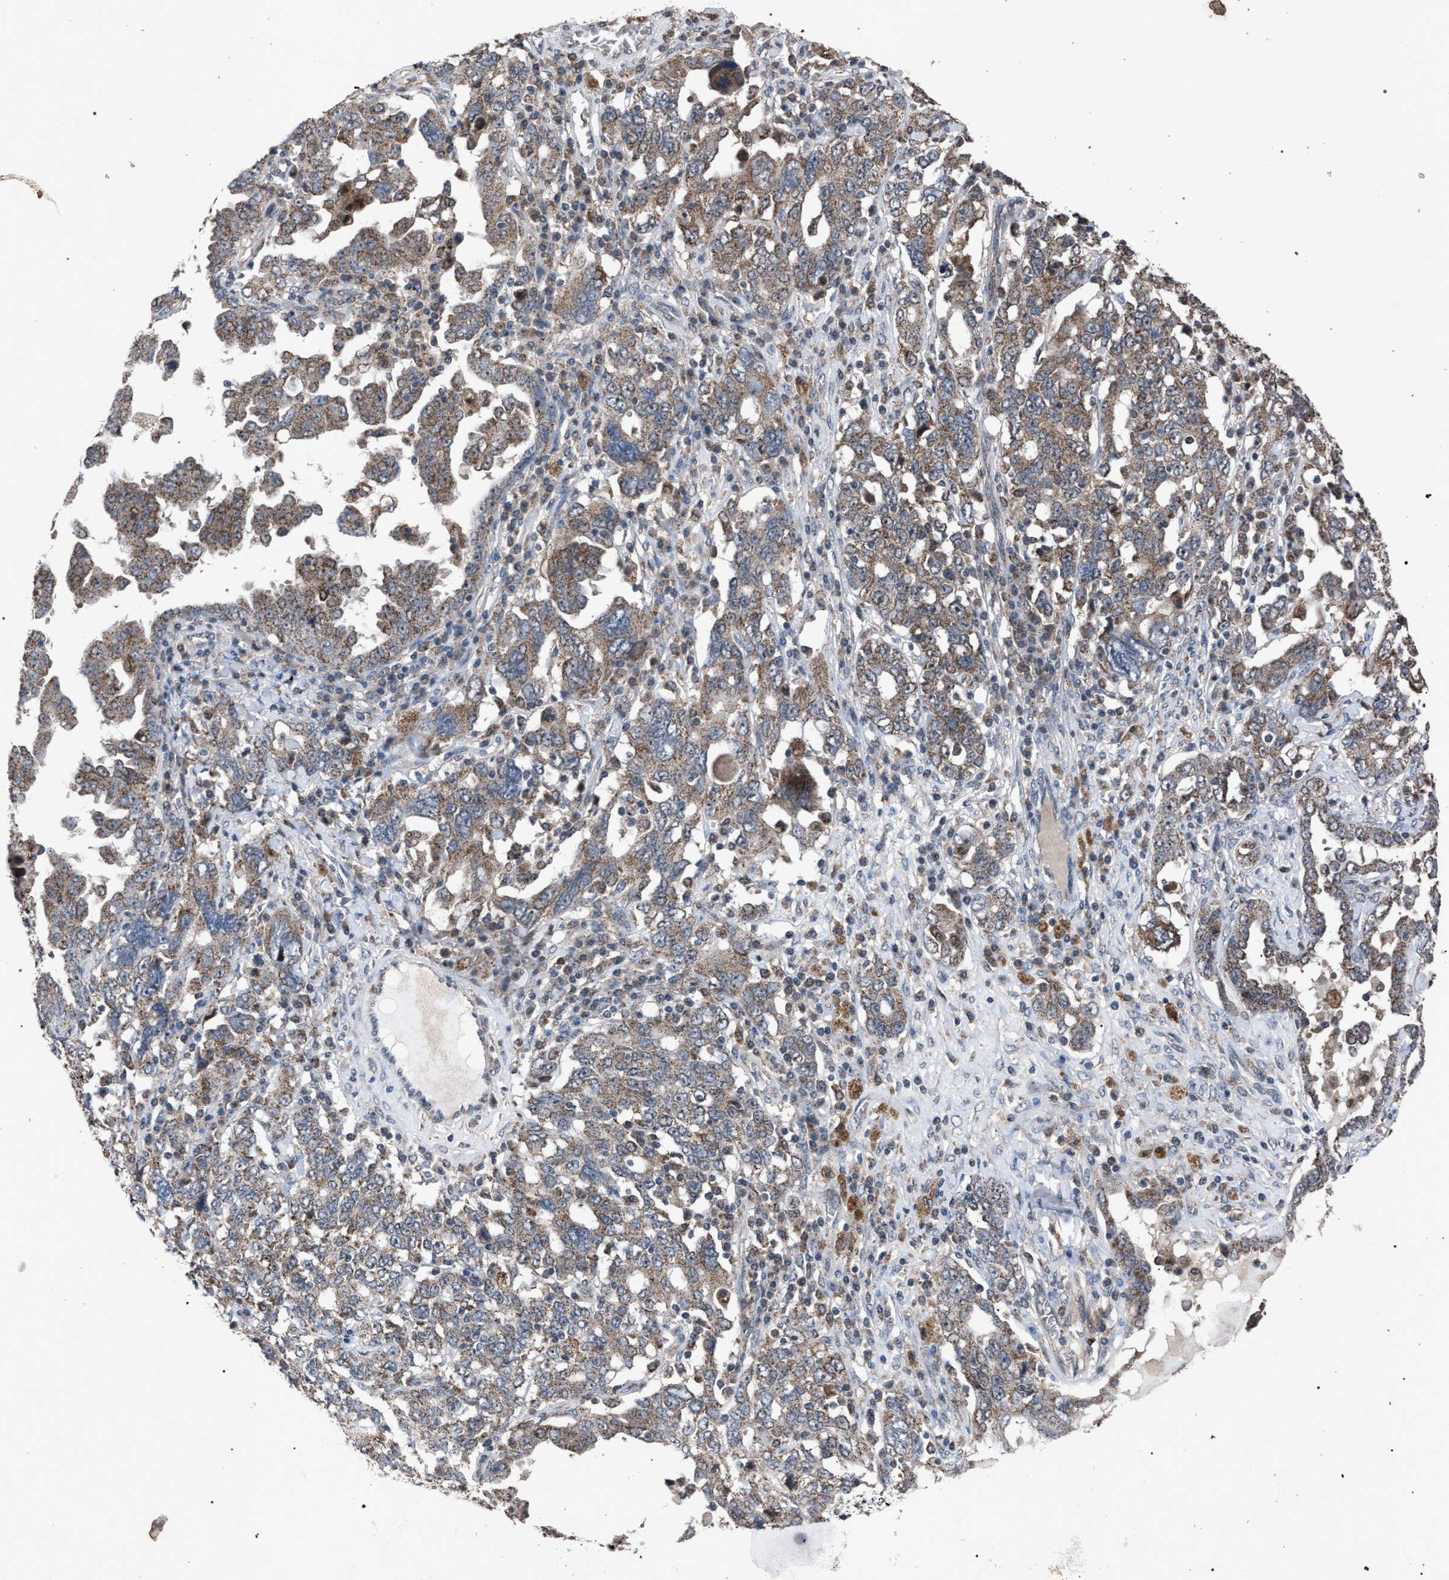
{"staining": {"intensity": "weak", "quantity": ">75%", "location": "cytoplasmic/membranous"}, "tissue": "ovarian cancer", "cell_type": "Tumor cells", "image_type": "cancer", "snomed": [{"axis": "morphology", "description": "Carcinoma, endometroid"}, {"axis": "topography", "description": "Ovary"}], "caption": "Protein staining displays weak cytoplasmic/membranous staining in approximately >75% of tumor cells in endometroid carcinoma (ovarian).", "gene": "HSD17B4", "patient": {"sex": "female", "age": 62}}